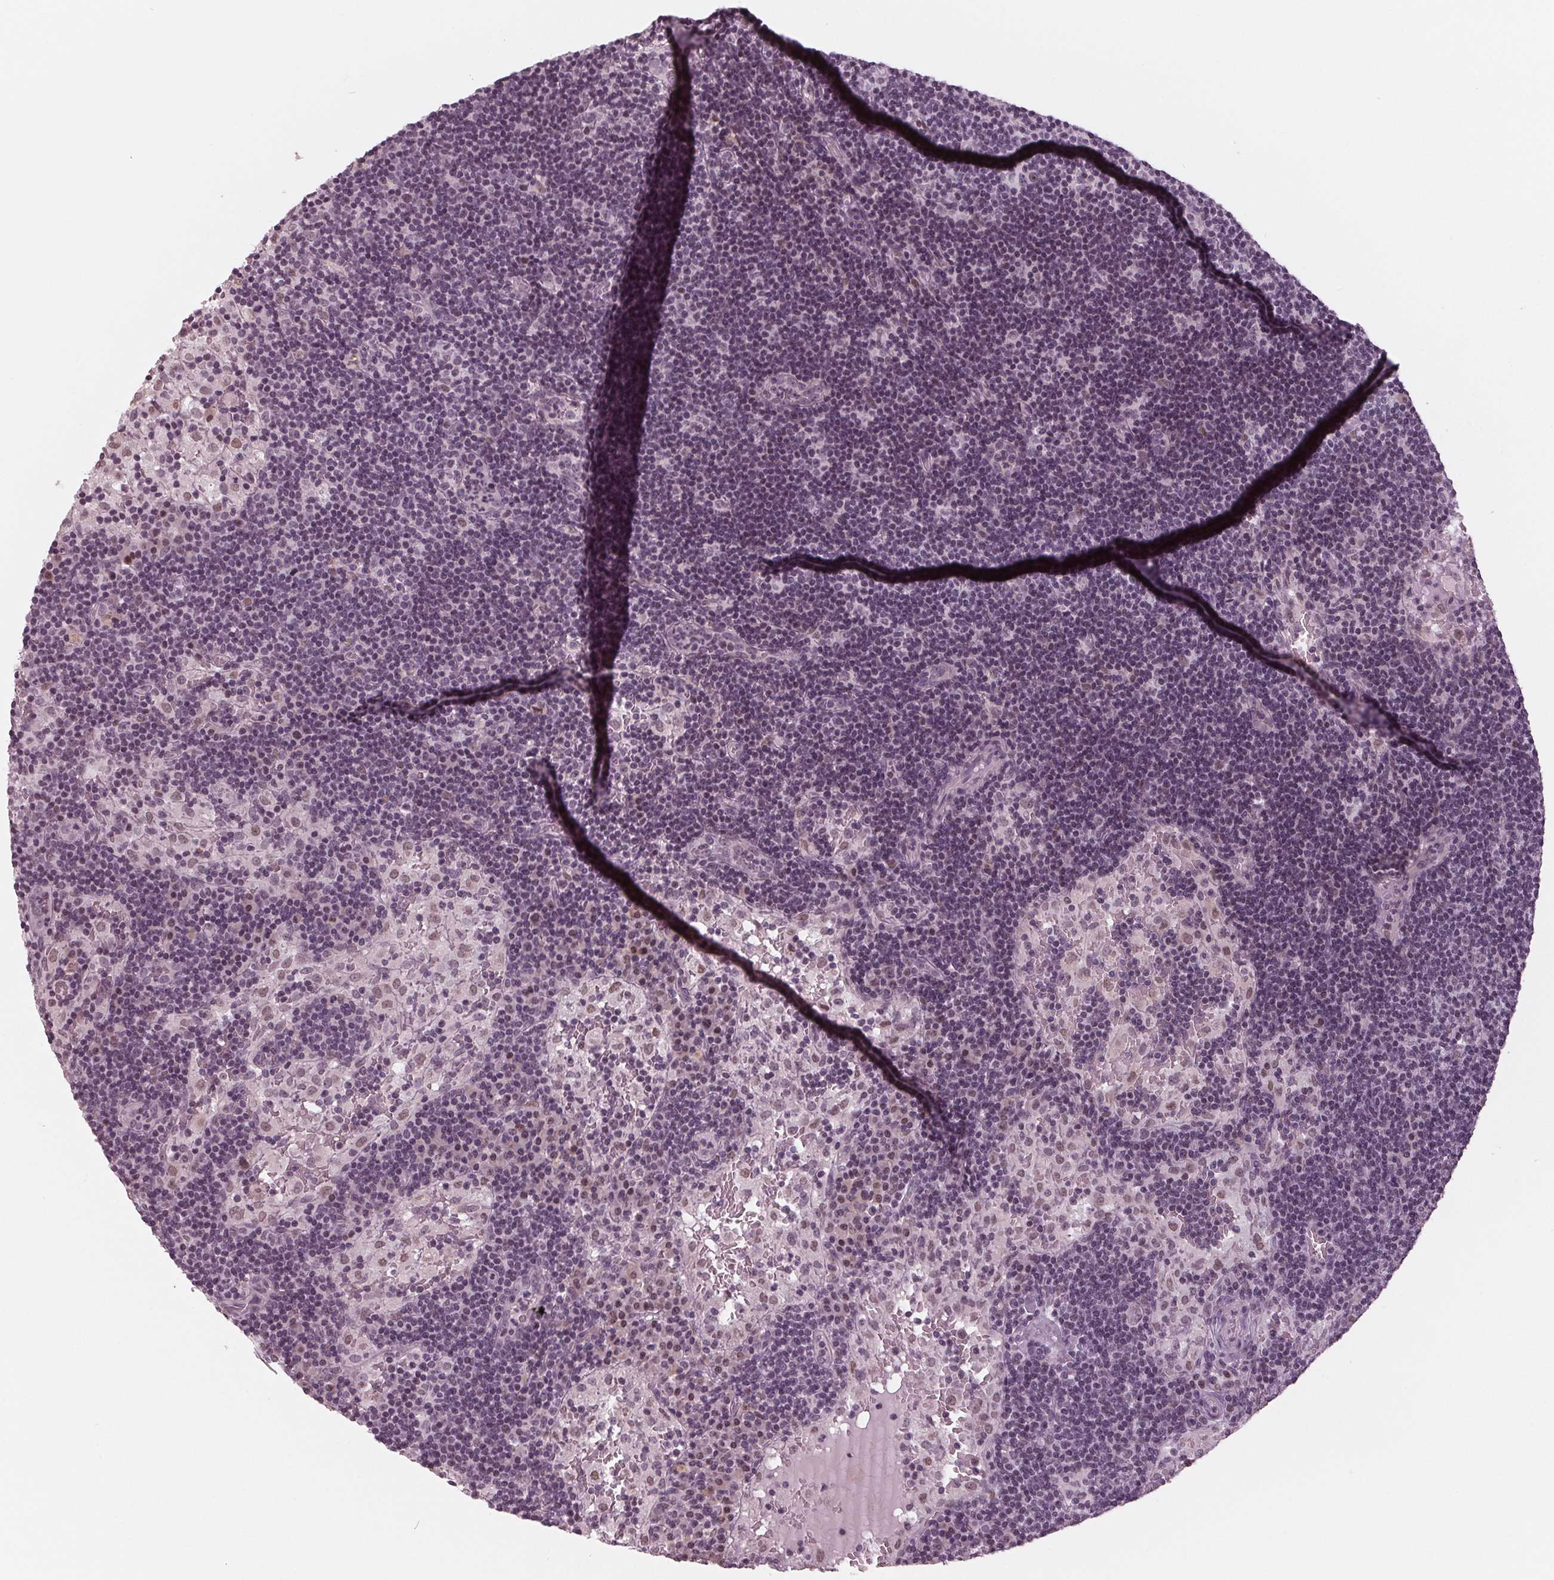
{"staining": {"intensity": "negative", "quantity": "none", "location": "none"}, "tissue": "lymph node", "cell_type": "Germinal center cells", "image_type": "normal", "snomed": [{"axis": "morphology", "description": "Normal tissue, NOS"}, {"axis": "topography", "description": "Lymph node"}], "caption": "An IHC micrograph of normal lymph node is shown. There is no staining in germinal center cells of lymph node.", "gene": "DNMT3L", "patient": {"sex": "male", "age": 62}}